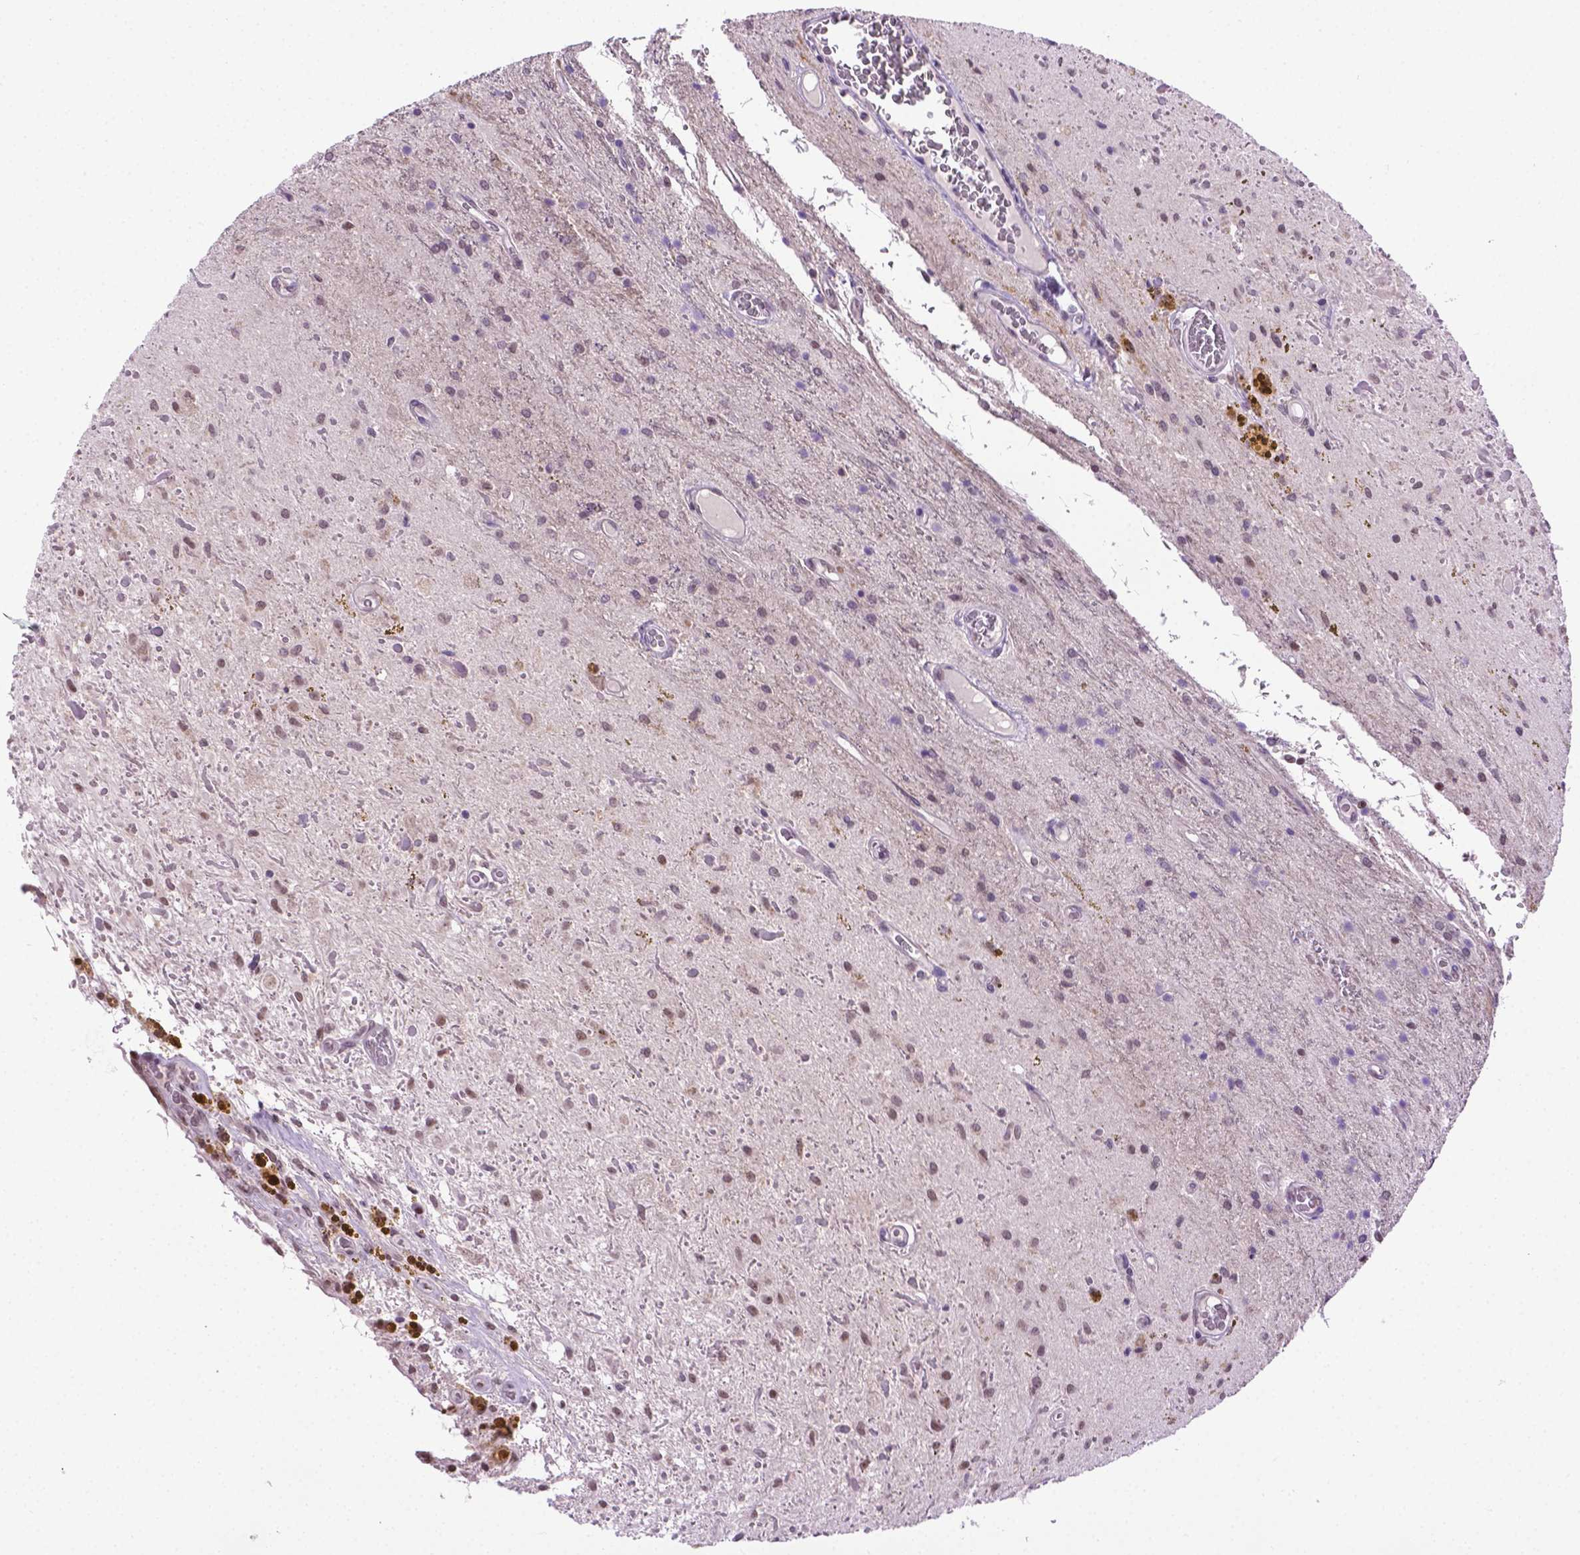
{"staining": {"intensity": "weak", "quantity": "<25%", "location": "nuclear"}, "tissue": "glioma", "cell_type": "Tumor cells", "image_type": "cancer", "snomed": [{"axis": "morphology", "description": "Glioma, malignant, Low grade"}, {"axis": "topography", "description": "Cerebellum"}], "caption": "This is an immunohistochemistry (IHC) photomicrograph of glioma. There is no staining in tumor cells.", "gene": "ABI2", "patient": {"sex": "female", "age": 14}}